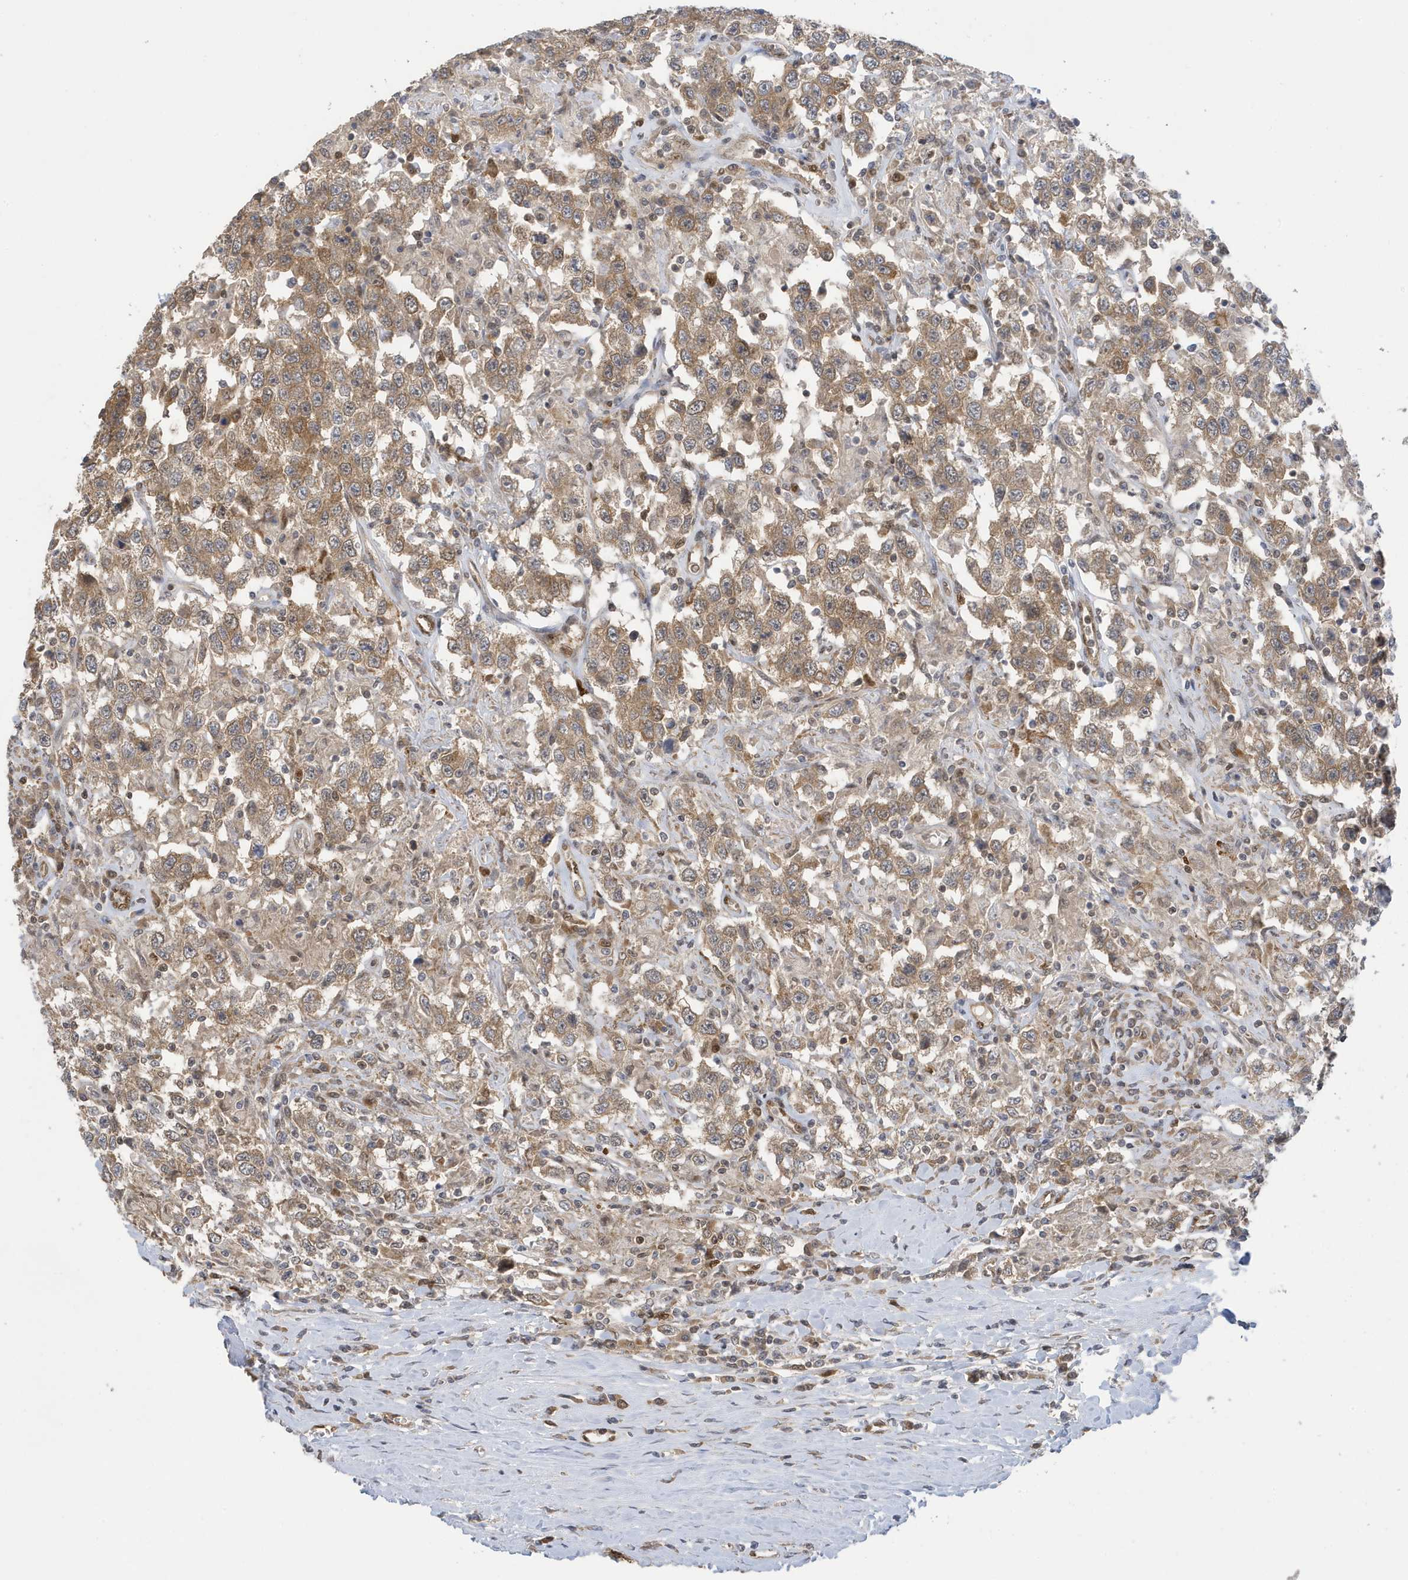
{"staining": {"intensity": "moderate", "quantity": ">75%", "location": "cytoplasmic/membranous"}, "tissue": "testis cancer", "cell_type": "Tumor cells", "image_type": "cancer", "snomed": [{"axis": "morphology", "description": "Seminoma, NOS"}, {"axis": "topography", "description": "Testis"}], "caption": "Human testis cancer stained with a protein marker exhibits moderate staining in tumor cells.", "gene": "NCOA7", "patient": {"sex": "male", "age": 41}}